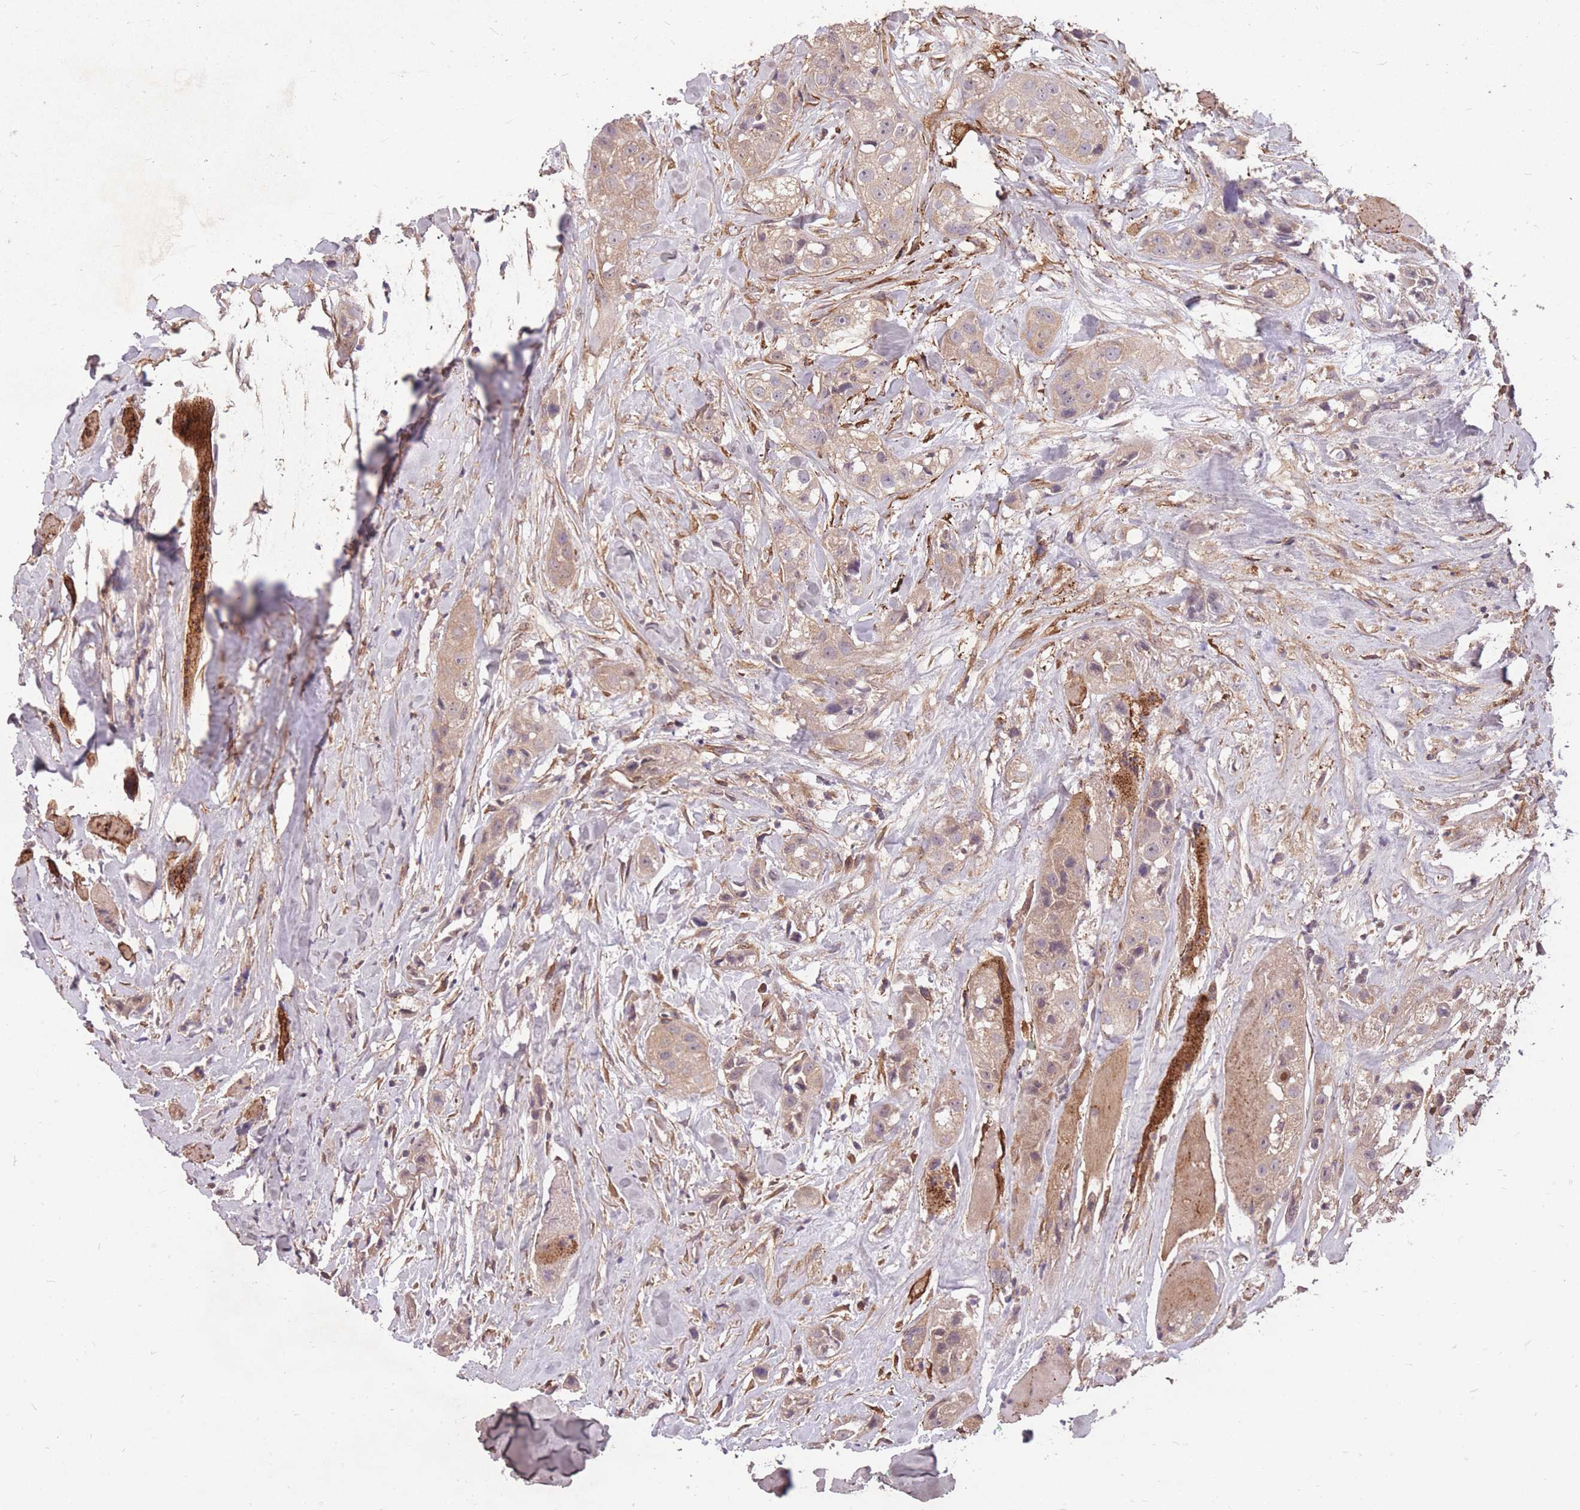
{"staining": {"intensity": "weak", "quantity": ">75%", "location": "cytoplasmic/membranous"}, "tissue": "head and neck cancer", "cell_type": "Tumor cells", "image_type": "cancer", "snomed": [{"axis": "morphology", "description": "Normal tissue, NOS"}, {"axis": "morphology", "description": "Squamous cell carcinoma, NOS"}, {"axis": "topography", "description": "Skeletal muscle"}, {"axis": "topography", "description": "Head-Neck"}], "caption": "Protein analysis of head and neck squamous cell carcinoma tissue exhibits weak cytoplasmic/membranous expression in approximately >75% of tumor cells. Using DAB (brown) and hematoxylin (blue) stains, captured at high magnification using brightfield microscopy.", "gene": "DYNC1LI2", "patient": {"sex": "male", "age": 51}}